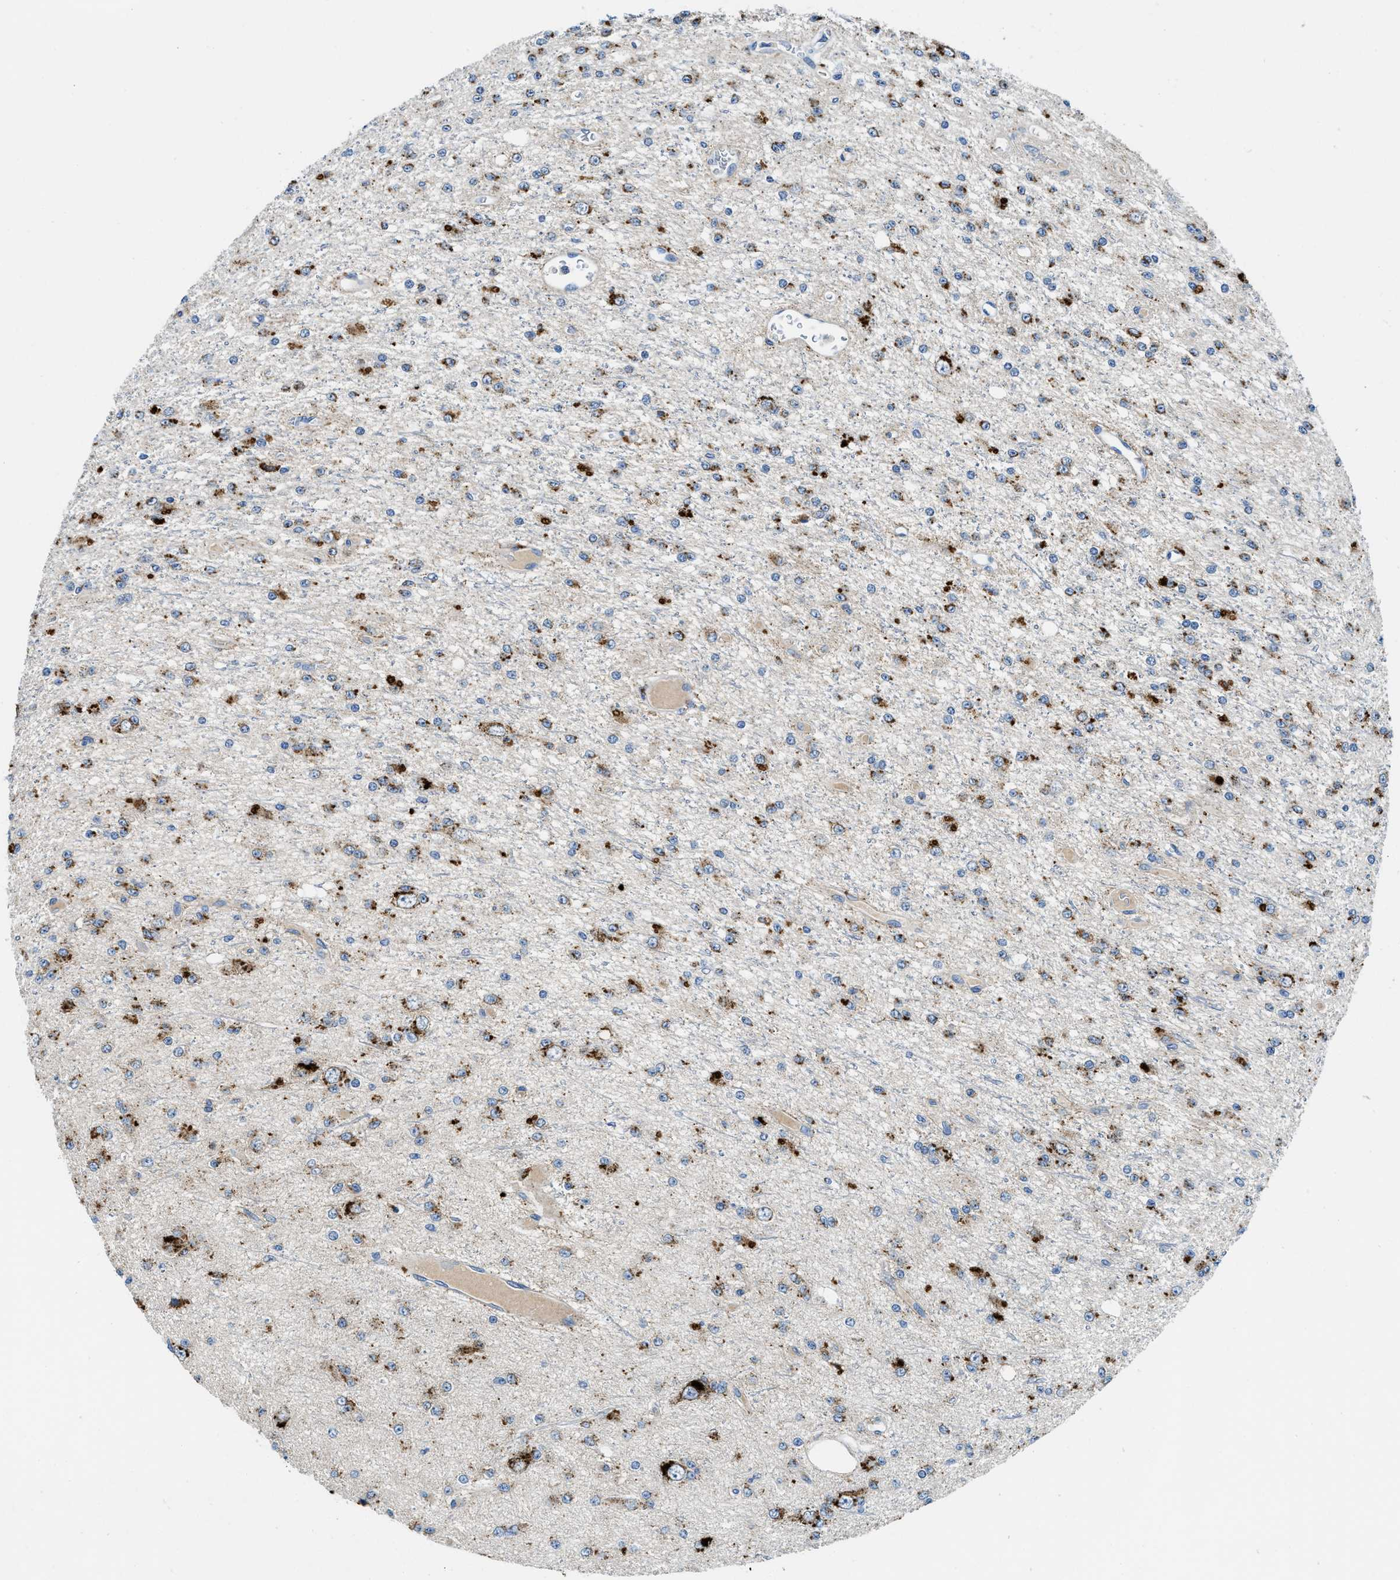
{"staining": {"intensity": "moderate", "quantity": ">75%", "location": "cytoplasmic/membranous"}, "tissue": "glioma", "cell_type": "Tumor cells", "image_type": "cancer", "snomed": [{"axis": "morphology", "description": "Glioma, malignant, Low grade"}, {"axis": "topography", "description": "Brain"}], "caption": "Brown immunohistochemical staining in human glioma shows moderate cytoplasmic/membranous positivity in about >75% of tumor cells.", "gene": "TSPAN3", "patient": {"sex": "male", "age": 38}}